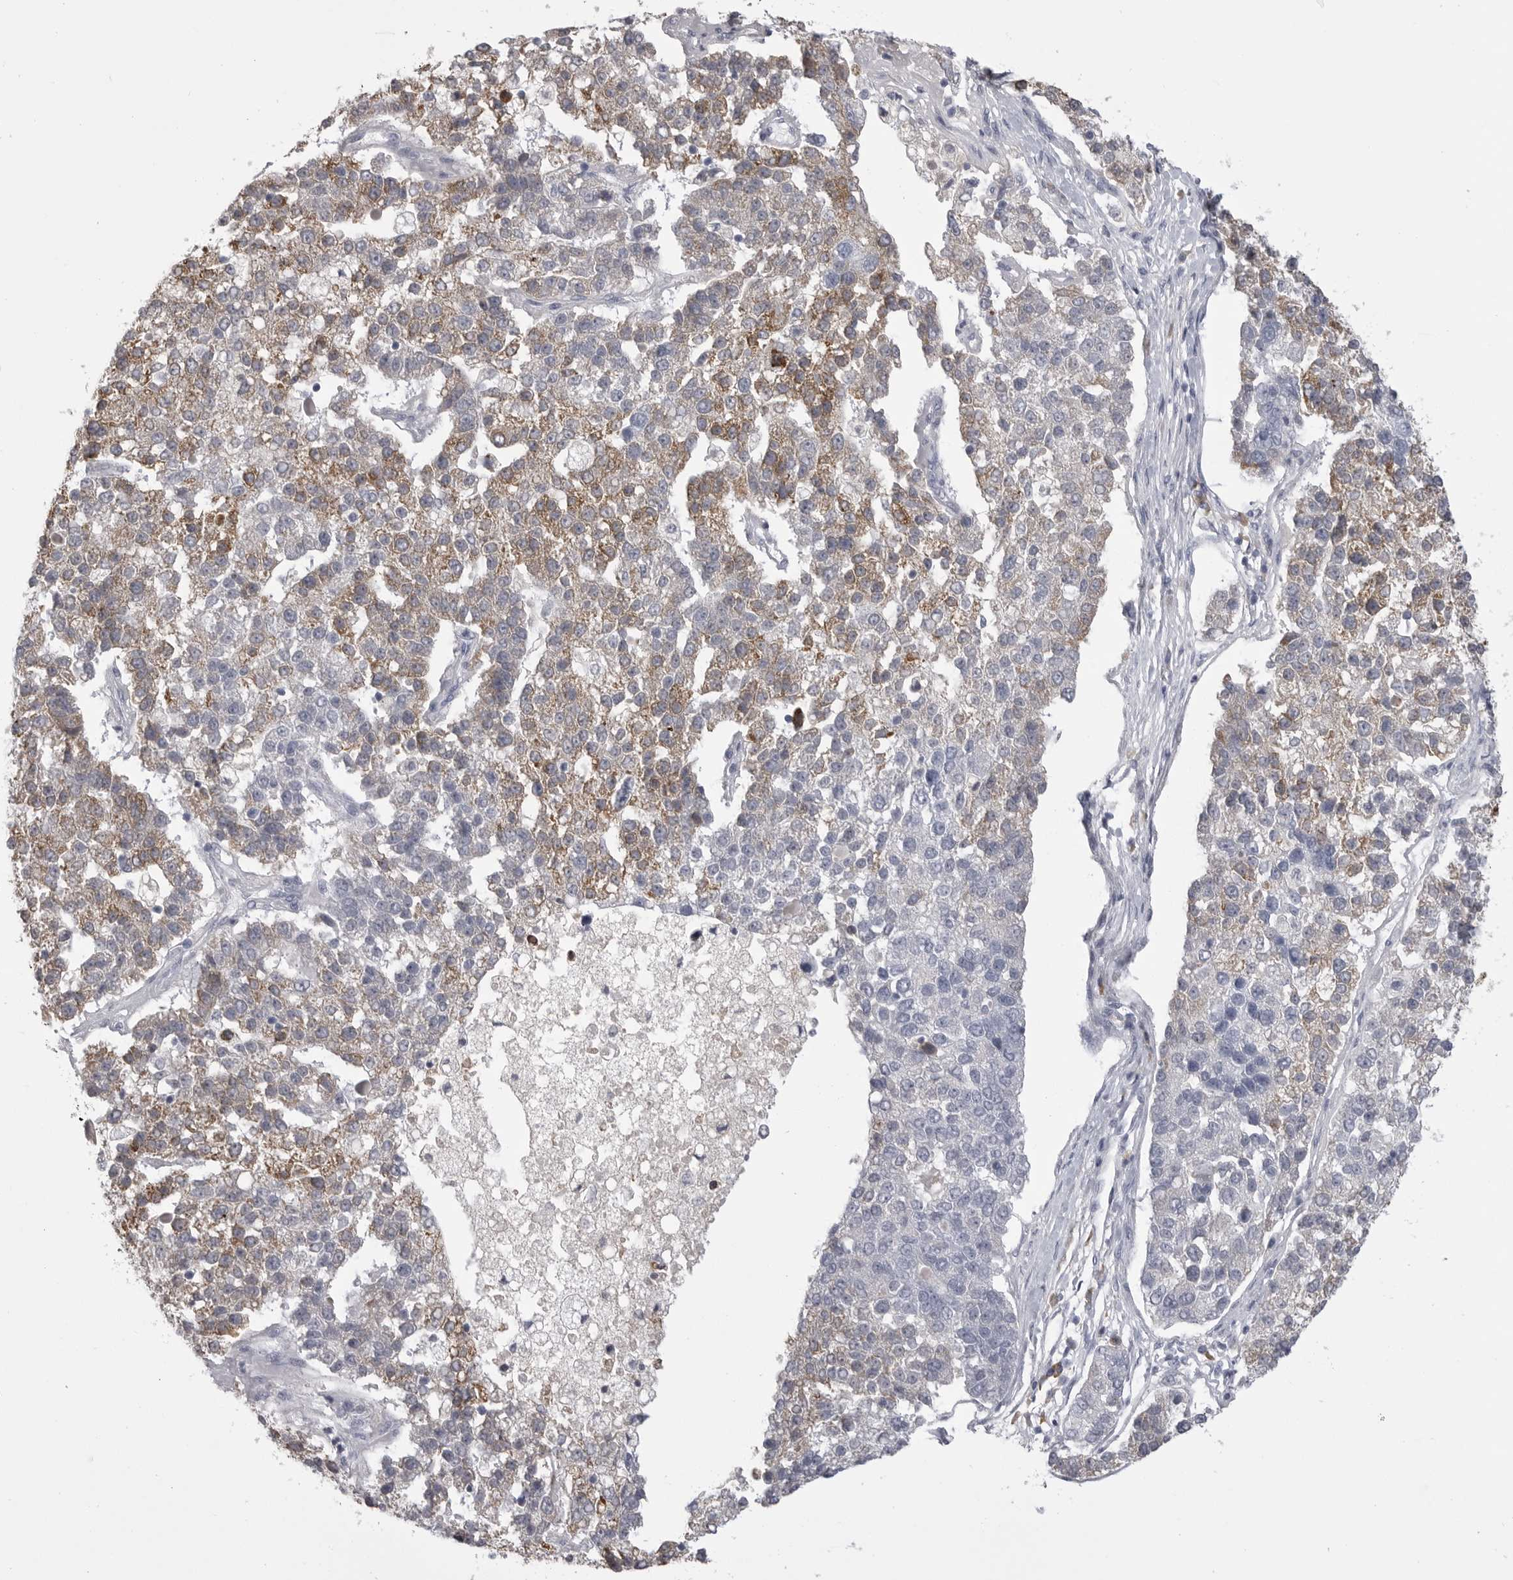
{"staining": {"intensity": "moderate", "quantity": ">75%", "location": "cytoplasmic/membranous"}, "tissue": "pancreatic cancer", "cell_type": "Tumor cells", "image_type": "cancer", "snomed": [{"axis": "morphology", "description": "Adenocarcinoma, NOS"}, {"axis": "topography", "description": "Pancreas"}], "caption": "Pancreatic cancer (adenocarcinoma) tissue exhibits moderate cytoplasmic/membranous expression in approximately >75% of tumor cells, visualized by immunohistochemistry.", "gene": "FKBP2", "patient": {"sex": "female", "age": 61}}